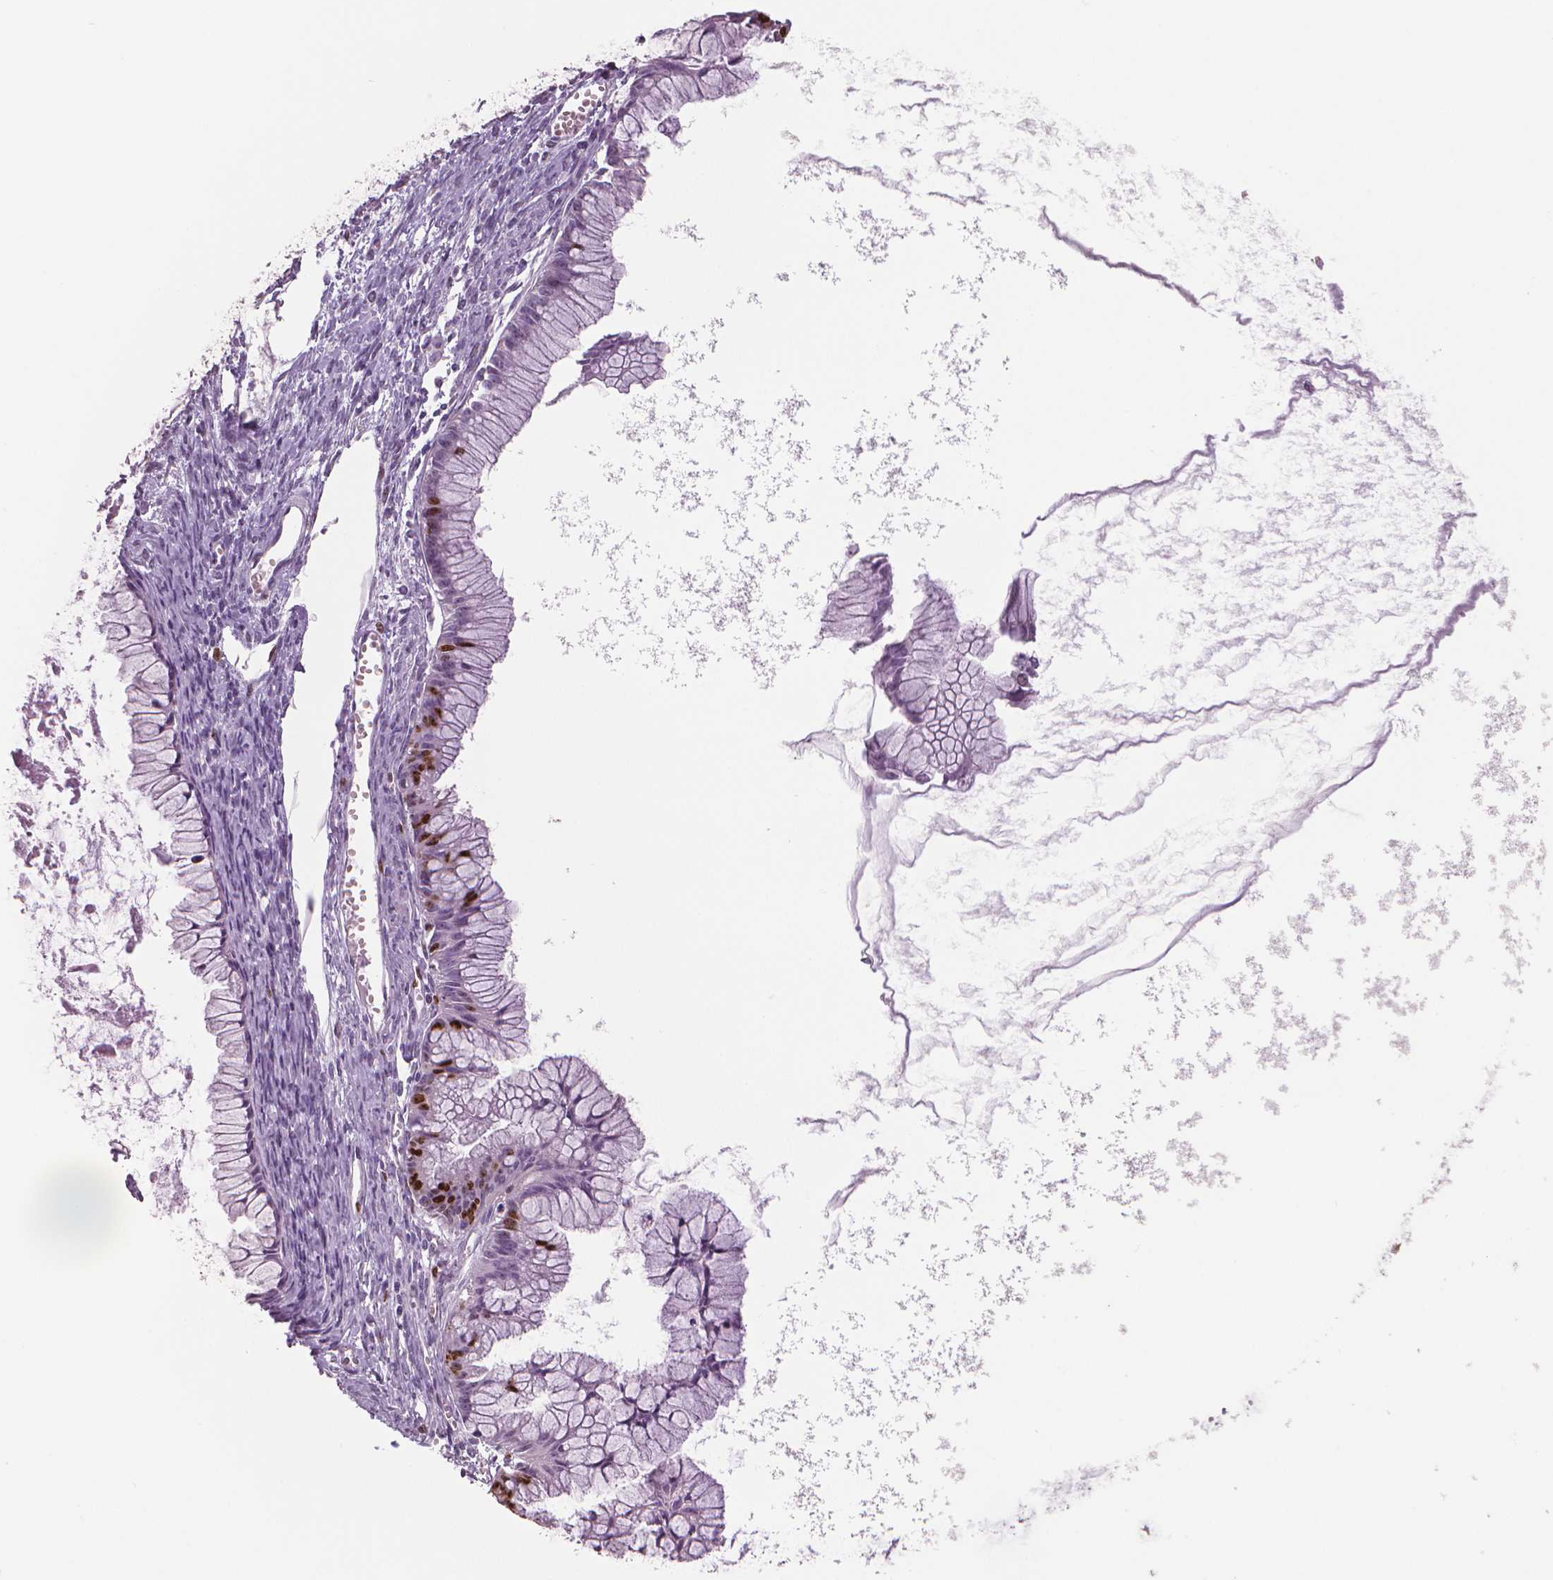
{"staining": {"intensity": "strong", "quantity": "<25%", "location": "nuclear"}, "tissue": "ovarian cancer", "cell_type": "Tumor cells", "image_type": "cancer", "snomed": [{"axis": "morphology", "description": "Cystadenocarcinoma, mucinous, NOS"}, {"axis": "topography", "description": "Ovary"}], "caption": "Mucinous cystadenocarcinoma (ovarian) stained with a brown dye displays strong nuclear positive staining in approximately <25% of tumor cells.", "gene": "MKI67", "patient": {"sex": "female", "age": 41}}